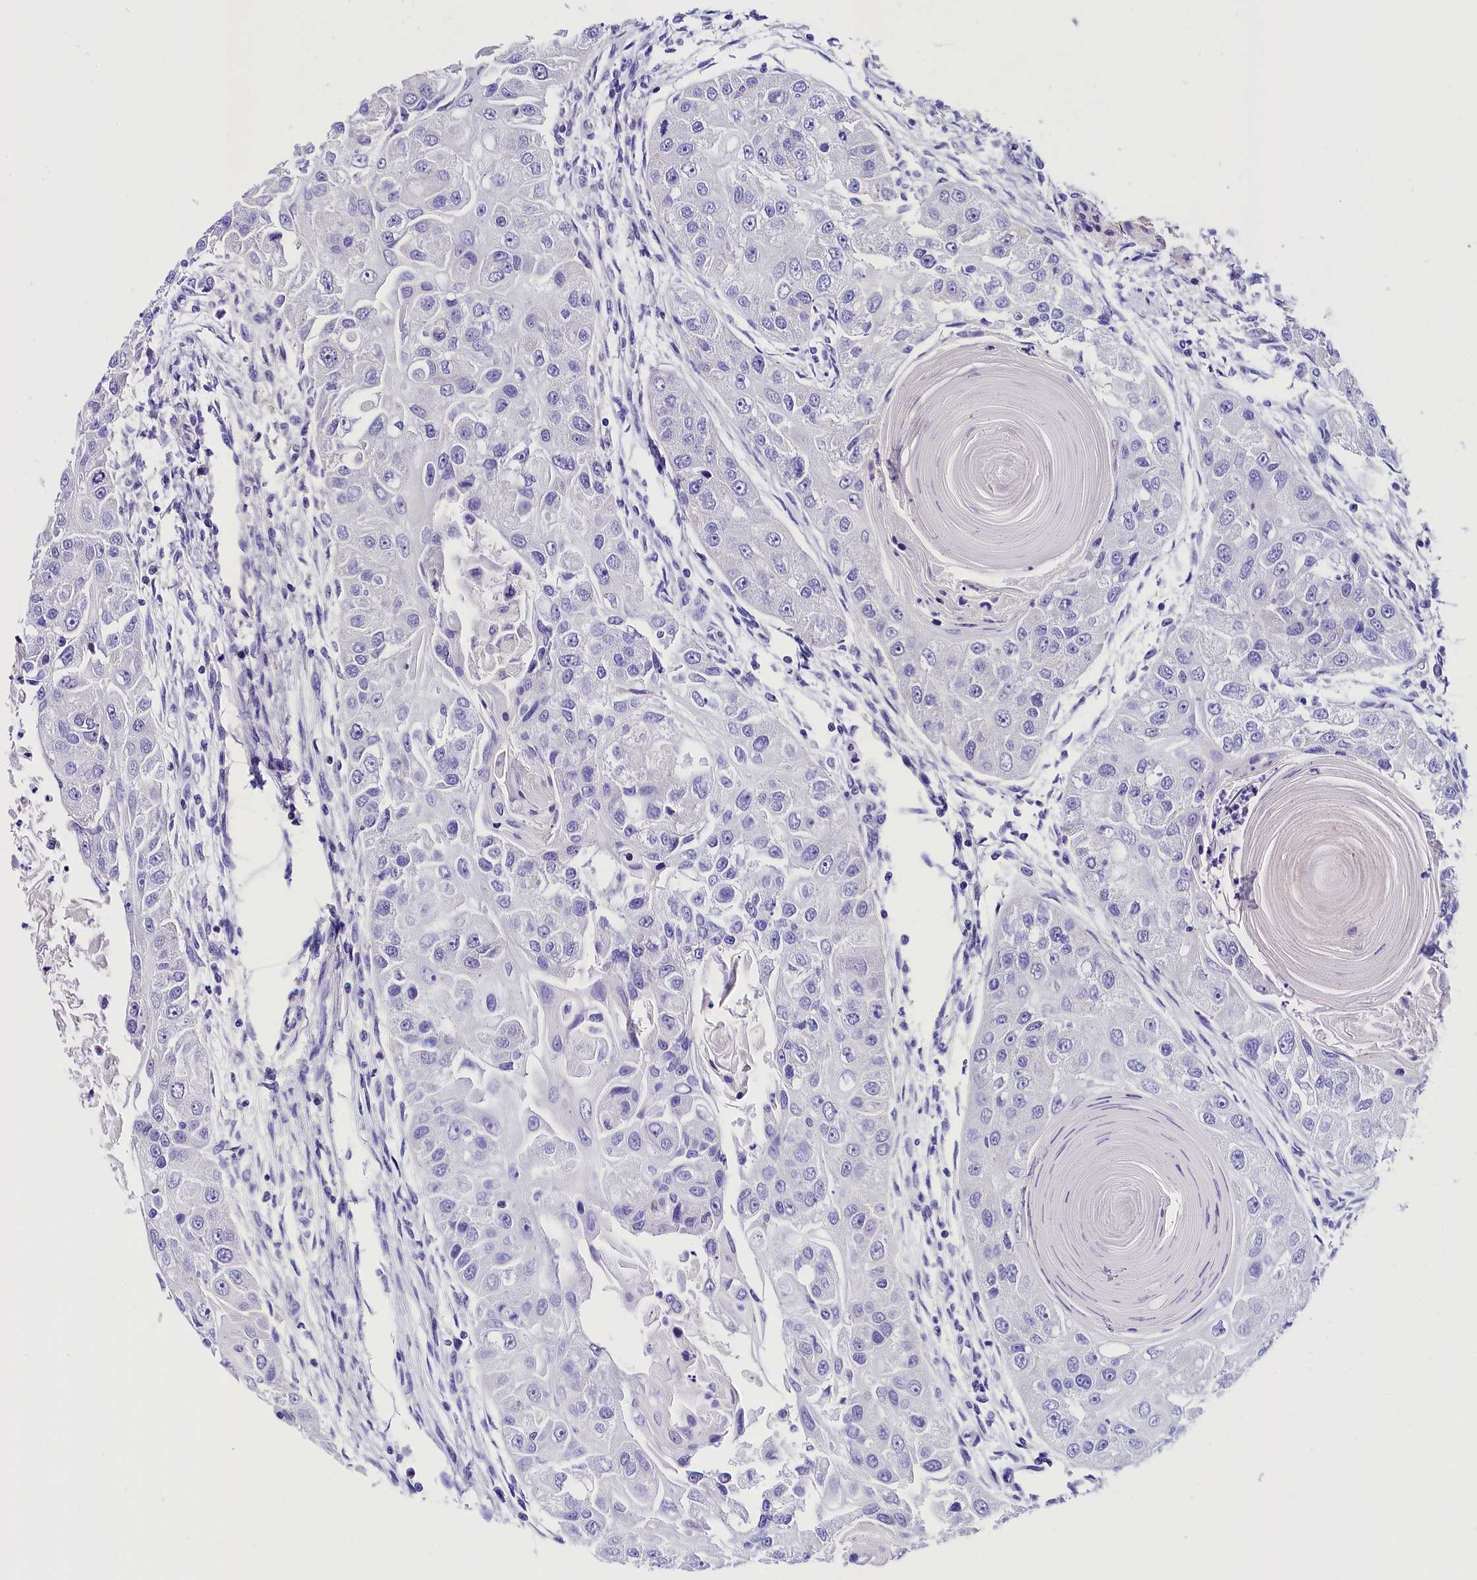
{"staining": {"intensity": "negative", "quantity": "none", "location": "none"}, "tissue": "head and neck cancer", "cell_type": "Tumor cells", "image_type": "cancer", "snomed": [{"axis": "morphology", "description": "Normal tissue, NOS"}, {"axis": "morphology", "description": "Squamous cell carcinoma, NOS"}, {"axis": "topography", "description": "Skeletal muscle"}, {"axis": "topography", "description": "Head-Neck"}], "caption": "IHC photomicrograph of neoplastic tissue: human squamous cell carcinoma (head and neck) stained with DAB demonstrates no significant protein positivity in tumor cells.", "gene": "ACAA2", "patient": {"sex": "male", "age": 51}}